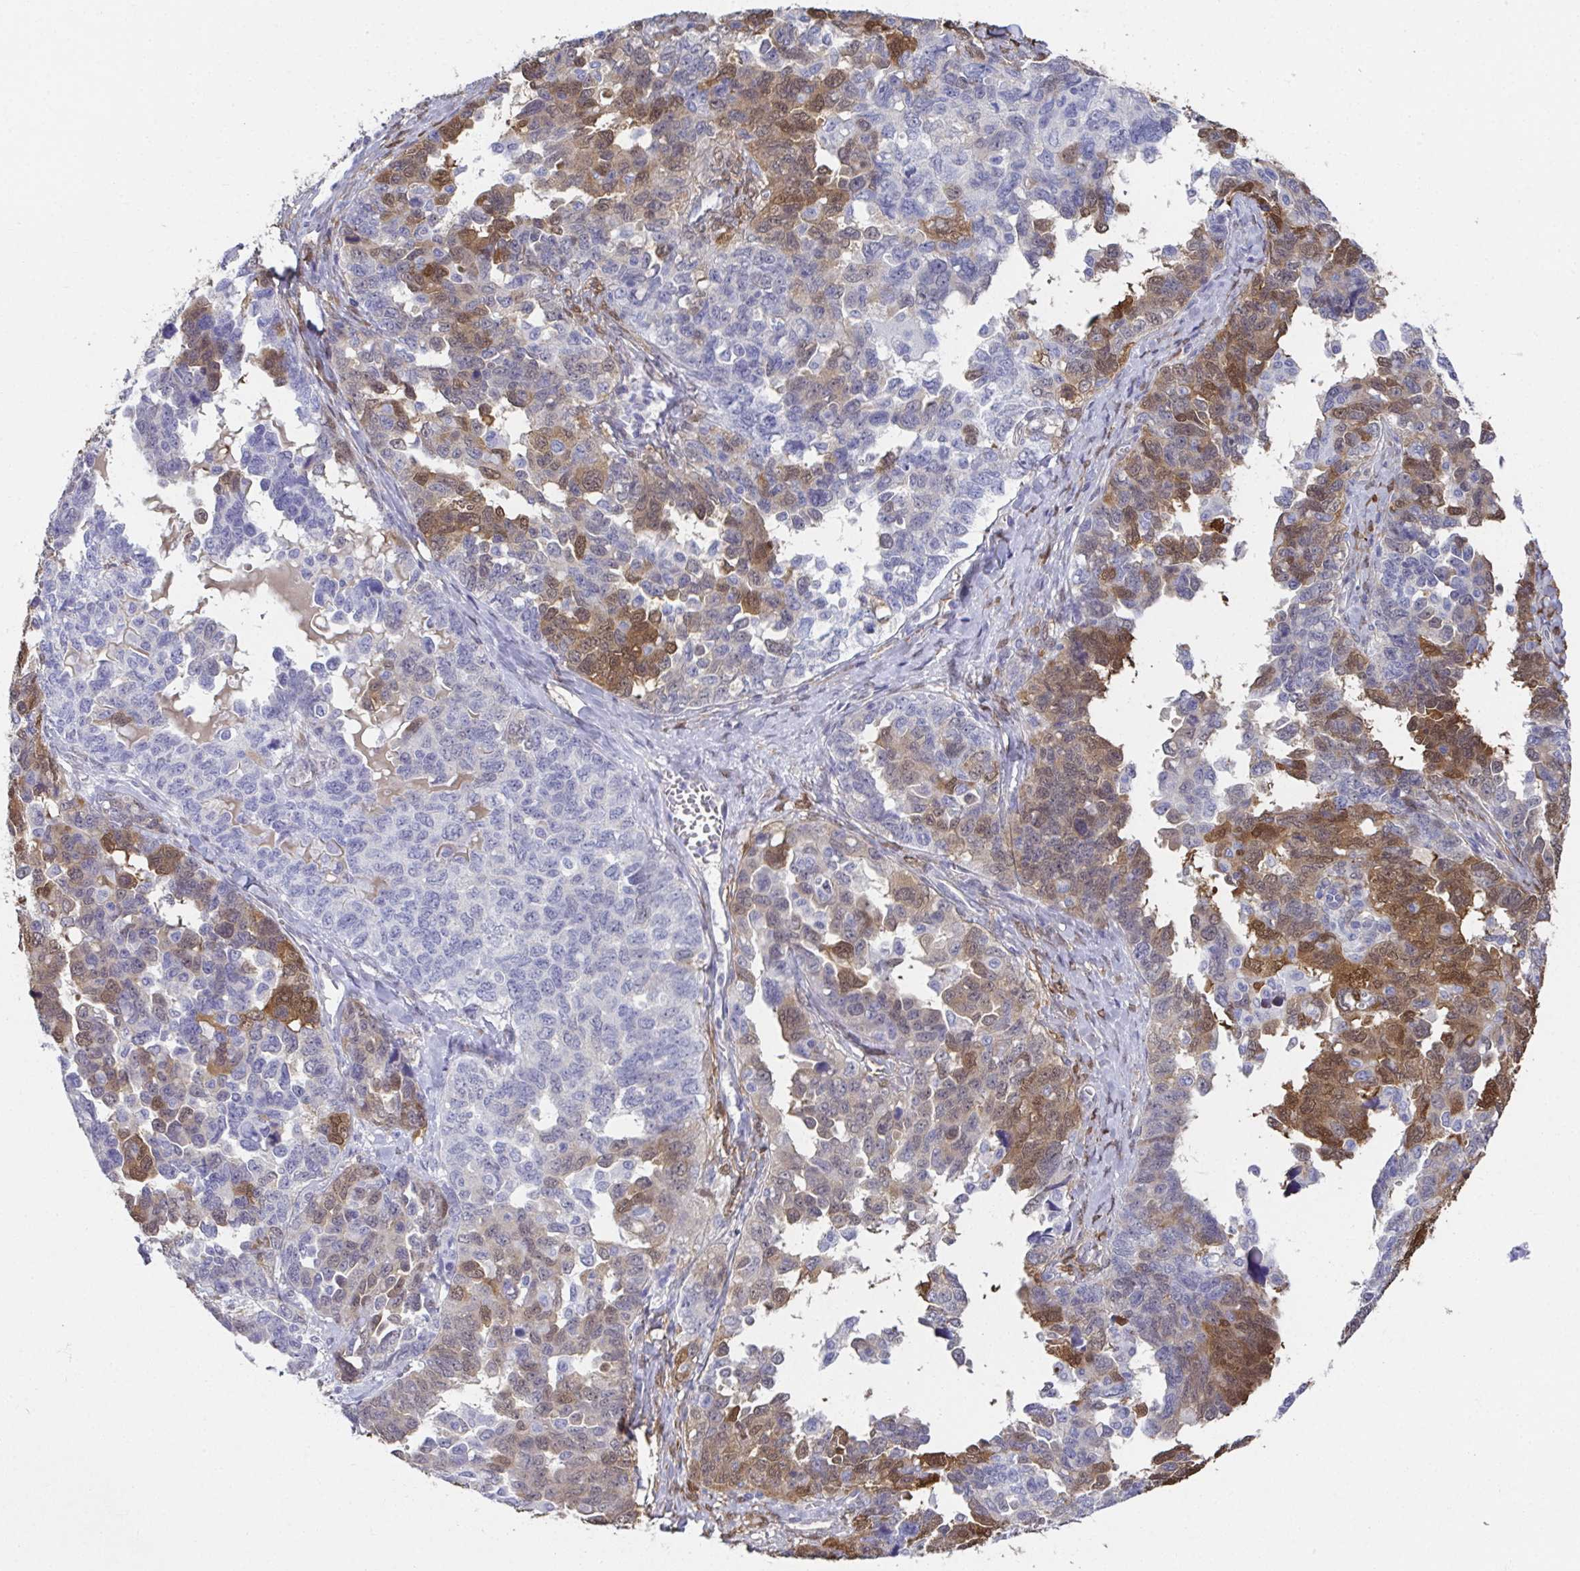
{"staining": {"intensity": "moderate", "quantity": "<25%", "location": "cytoplasmic/membranous,nuclear"}, "tissue": "ovarian cancer", "cell_type": "Tumor cells", "image_type": "cancer", "snomed": [{"axis": "morphology", "description": "Cystadenocarcinoma, serous, NOS"}, {"axis": "topography", "description": "Ovary"}], "caption": "DAB immunohistochemical staining of human serous cystadenocarcinoma (ovarian) shows moderate cytoplasmic/membranous and nuclear protein positivity in about <25% of tumor cells. (brown staining indicates protein expression, while blue staining denotes nuclei).", "gene": "RBP1", "patient": {"sex": "female", "age": 69}}